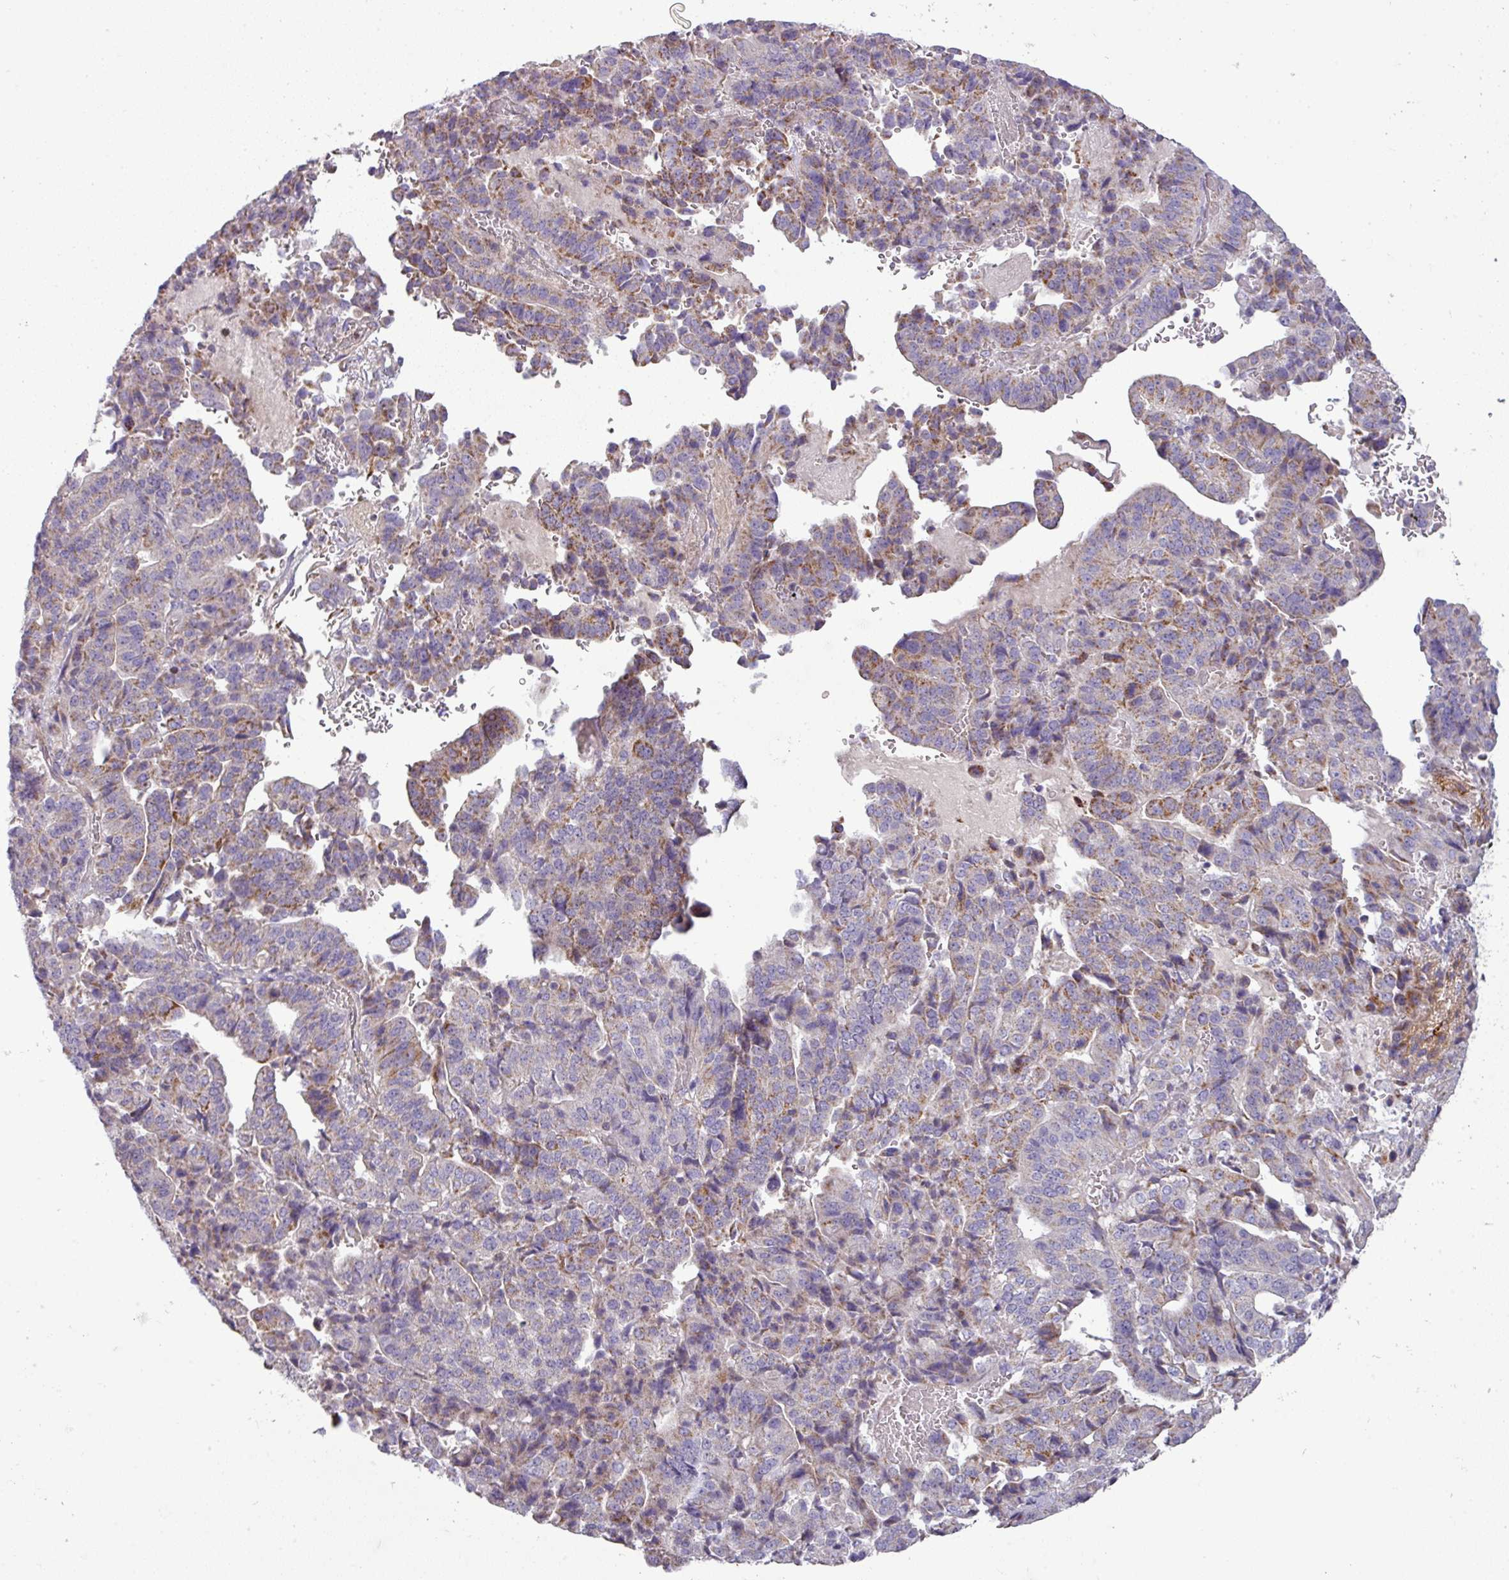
{"staining": {"intensity": "moderate", "quantity": "25%-75%", "location": "cytoplasmic/membranous"}, "tissue": "stomach cancer", "cell_type": "Tumor cells", "image_type": "cancer", "snomed": [{"axis": "morphology", "description": "Adenocarcinoma, NOS"}, {"axis": "topography", "description": "Stomach"}], "caption": "This is an image of immunohistochemistry (IHC) staining of adenocarcinoma (stomach), which shows moderate expression in the cytoplasmic/membranous of tumor cells.", "gene": "PNMA6A", "patient": {"sex": "male", "age": 48}}